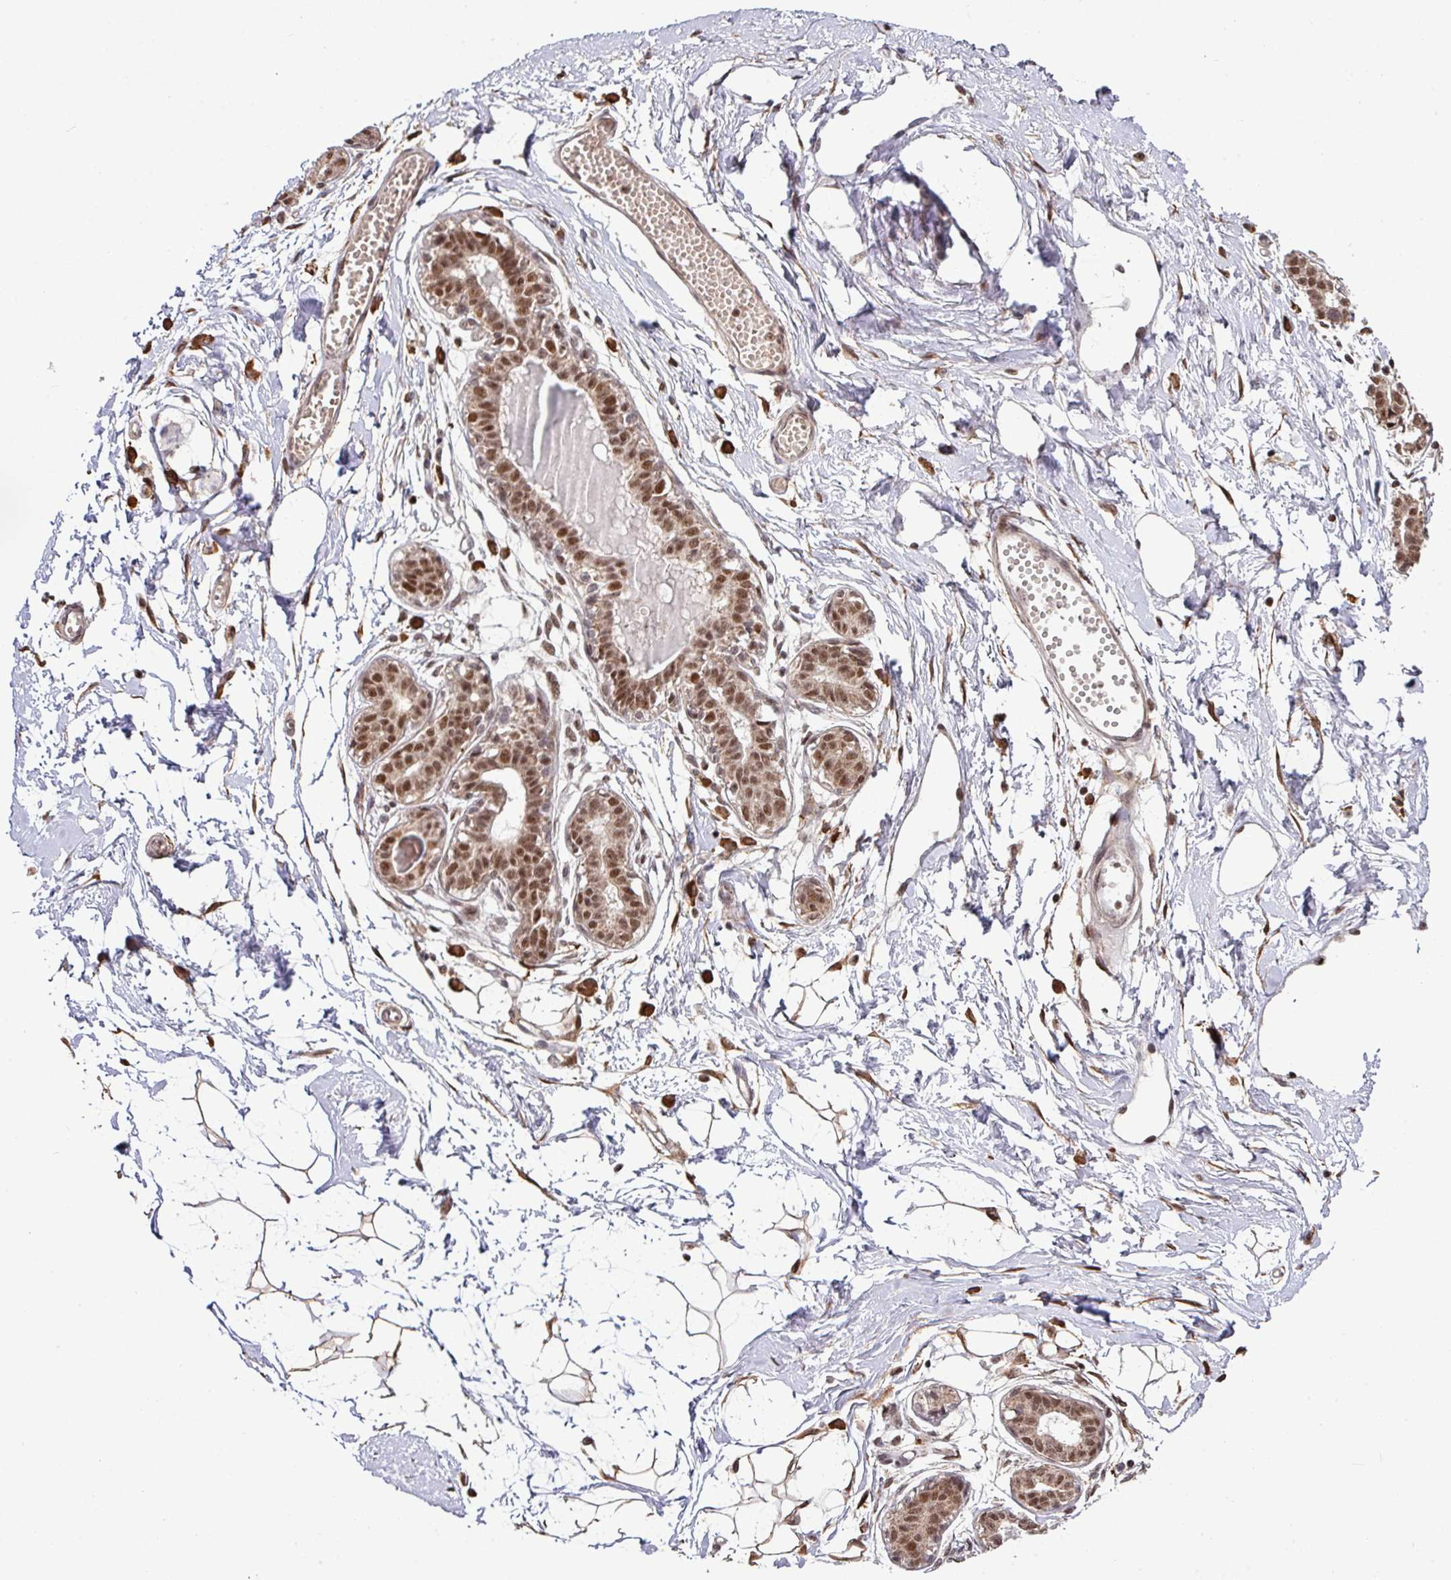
{"staining": {"intensity": "moderate", "quantity": ">75%", "location": "nuclear"}, "tissue": "breast", "cell_type": "Adipocytes", "image_type": "normal", "snomed": [{"axis": "morphology", "description": "Normal tissue, NOS"}, {"axis": "topography", "description": "Breast"}], "caption": "Breast was stained to show a protein in brown. There is medium levels of moderate nuclear positivity in about >75% of adipocytes. Nuclei are stained in blue.", "gene": "PHF23", "patient": {"sex": "female", "age": 45}}